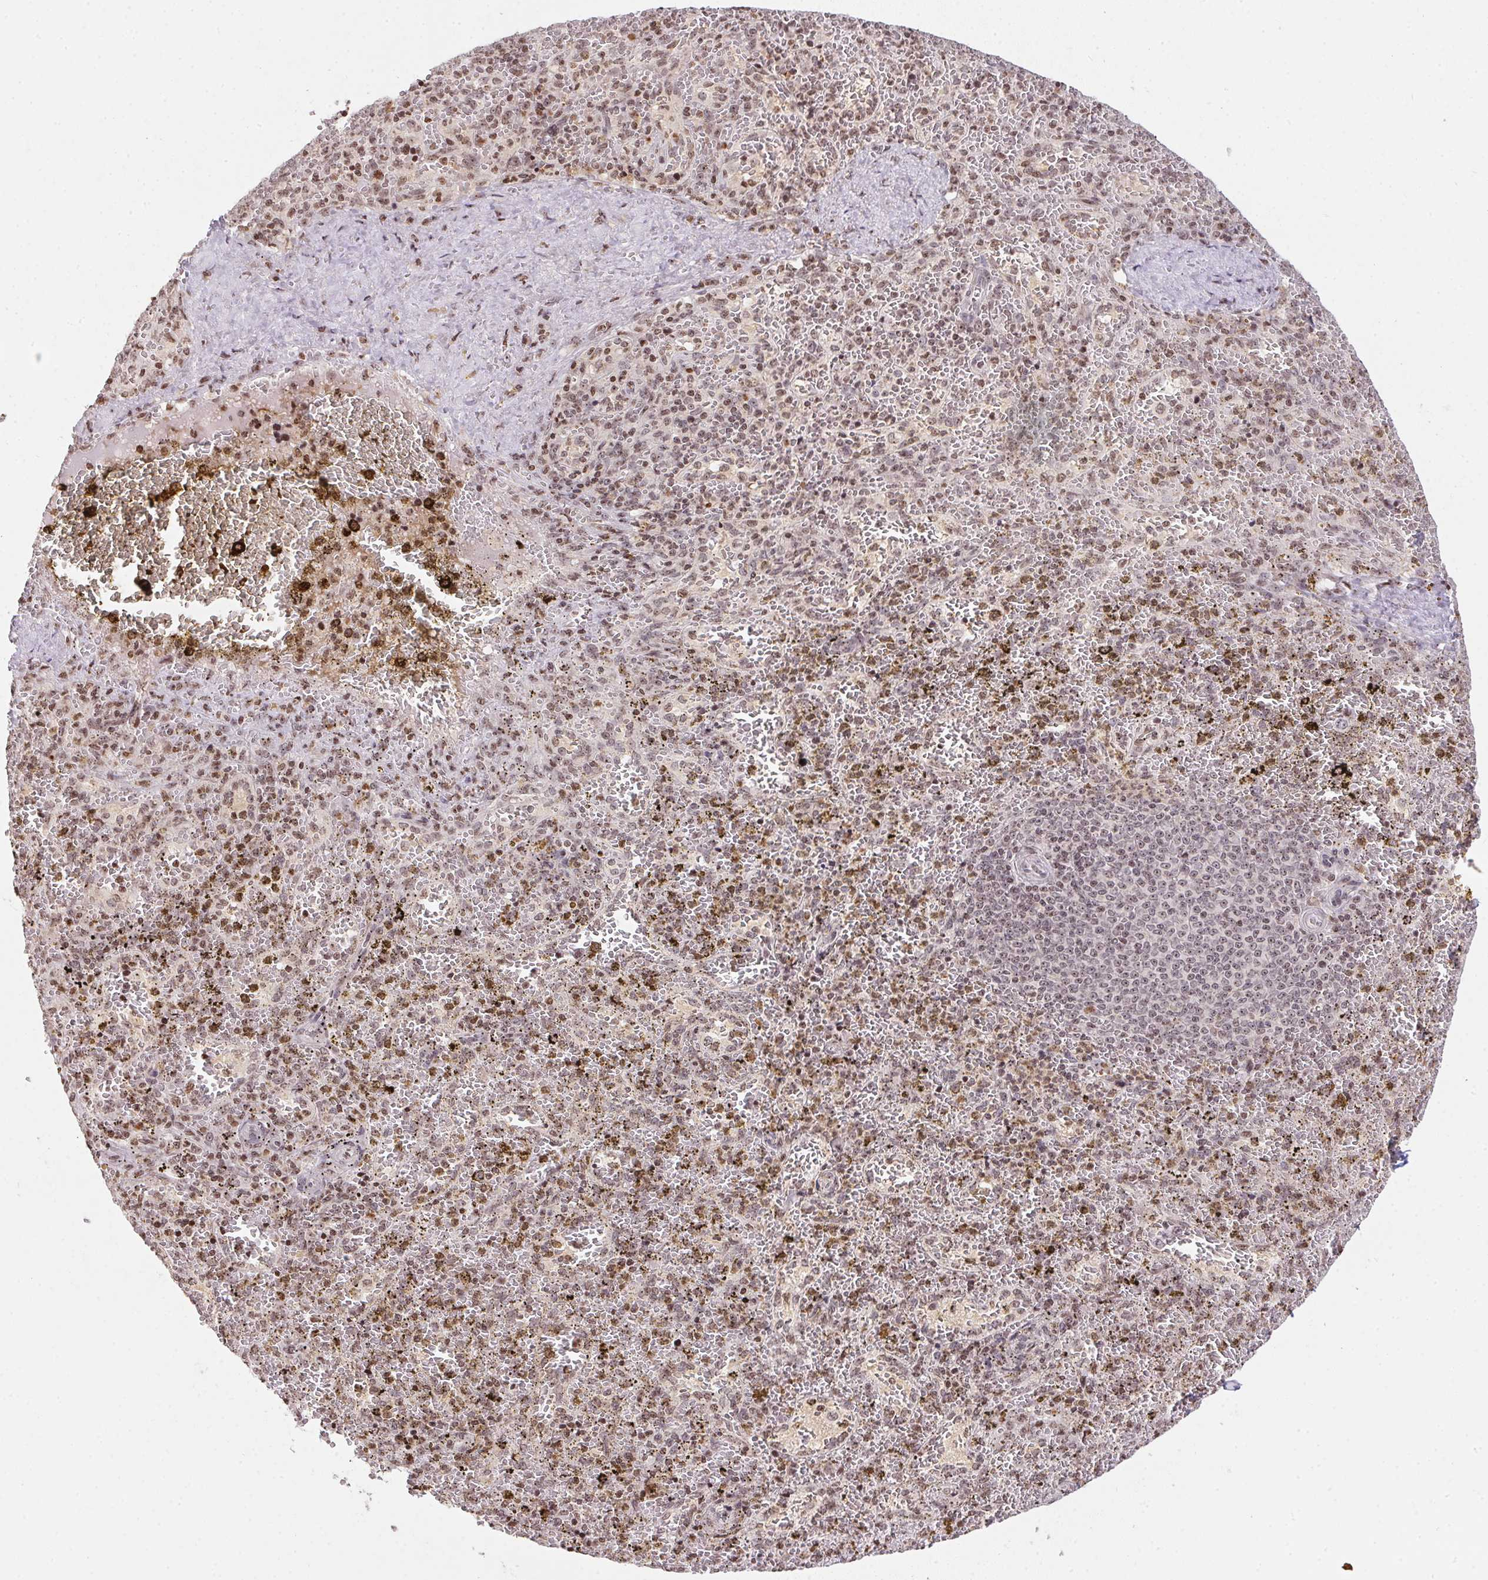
{"staining": {"intensity": "weak", "quantity": "25%-75%", "location": "nuclear"}, "tissue": "spleen", "cell_type": "Cells in red pulp", "image_type": "normal", "snomed": [{"axis": "morphology", "description": "Normal tissue, NOS"}, {"axis": "topography", "description": "Spleen"}], "caption": "The immunohistochemical stain shows weak nuclear positivity in cells in red pulp of benign spleen. (IHC, brightfield microscopy, high magnification).", "gene": "RNF181", "patient": {"sex": "female", "age": 50}}